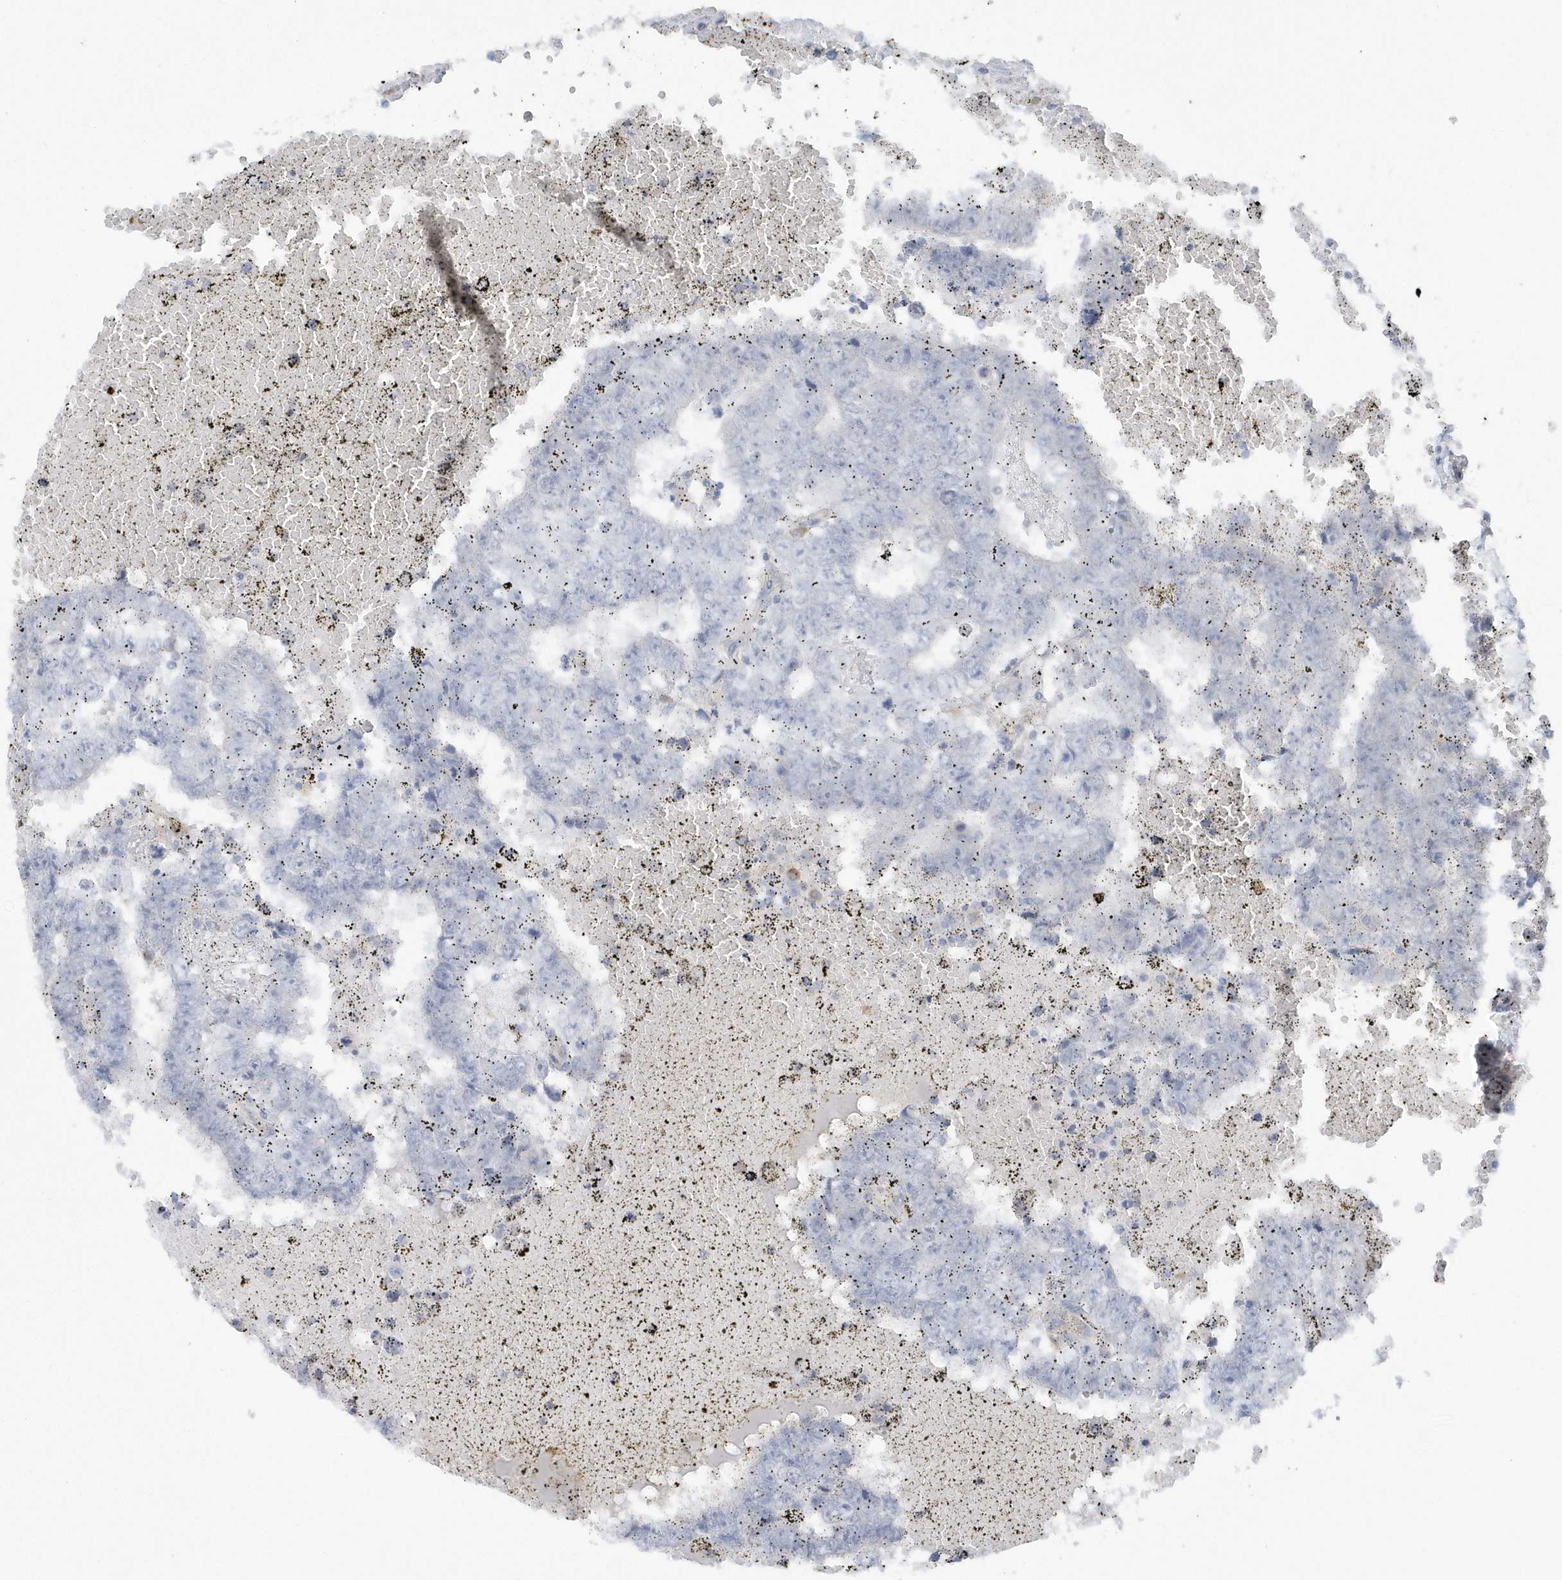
{"staining": {"intensity": "negative", "quantity": "none", "location": "none"}, "tissue": "testis cancer", "cell_type": "Tumor cells", "image_type": "cancer", "snomed": [{"axis": "morphology", "description": "Carcinoma, Embryonal, NOS"}, {"axis": "topography", "description": "Testis"}], "caption": "A high-resolution photomicrograph shows immunohistochemistry staining of testis cancer, which demonstrates no significant positivity in tumor cells. (Immunohistochemistry (ihc), brightfield microscopy, high magnification).", "gene": "HERPUD1", "patient": {"sex": "male", "age": 25}}